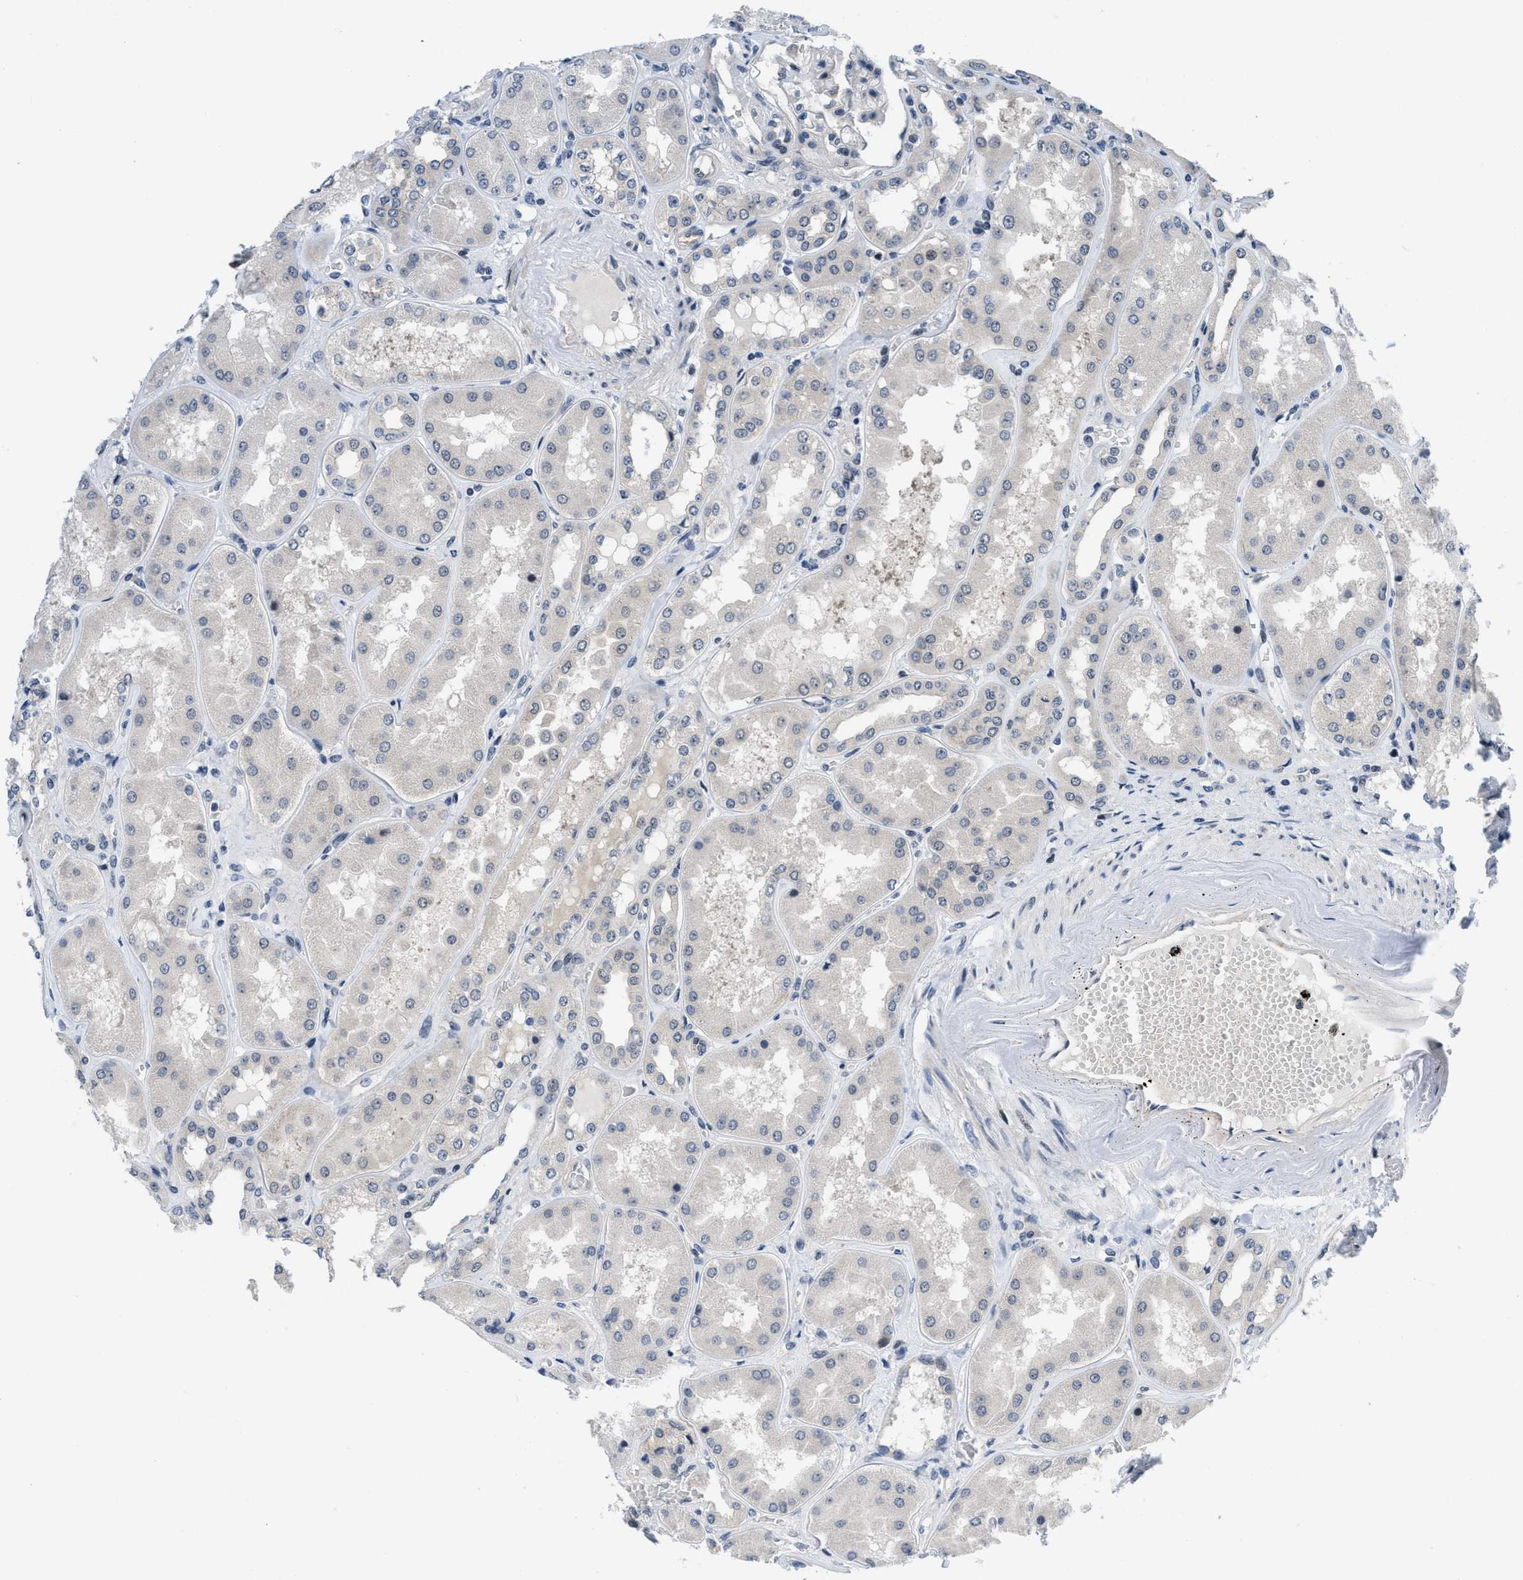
{"staining": {"intensity": "moderate", "quantity": "<25%", "location": "nuclear"}, "tissue": "kidney", "cell_type": "Cells in glomeruli", "image_type": "normal", "snomed": [{"axis": "morphology", "description": "Normal tissue, NOS"}, {"axis": "topography", "description": "Kidney"}], "caption": "Immunohistochemistry micrograph of unremarkable kidney: kidney stained using IHC shows low levels of moderate protein expression localized specifically in the nuclear of cells in glomeruli, appearing as a nuclear brown color.", "gene": "SETD5", "patient": {"sex": "female", "age": 56}}